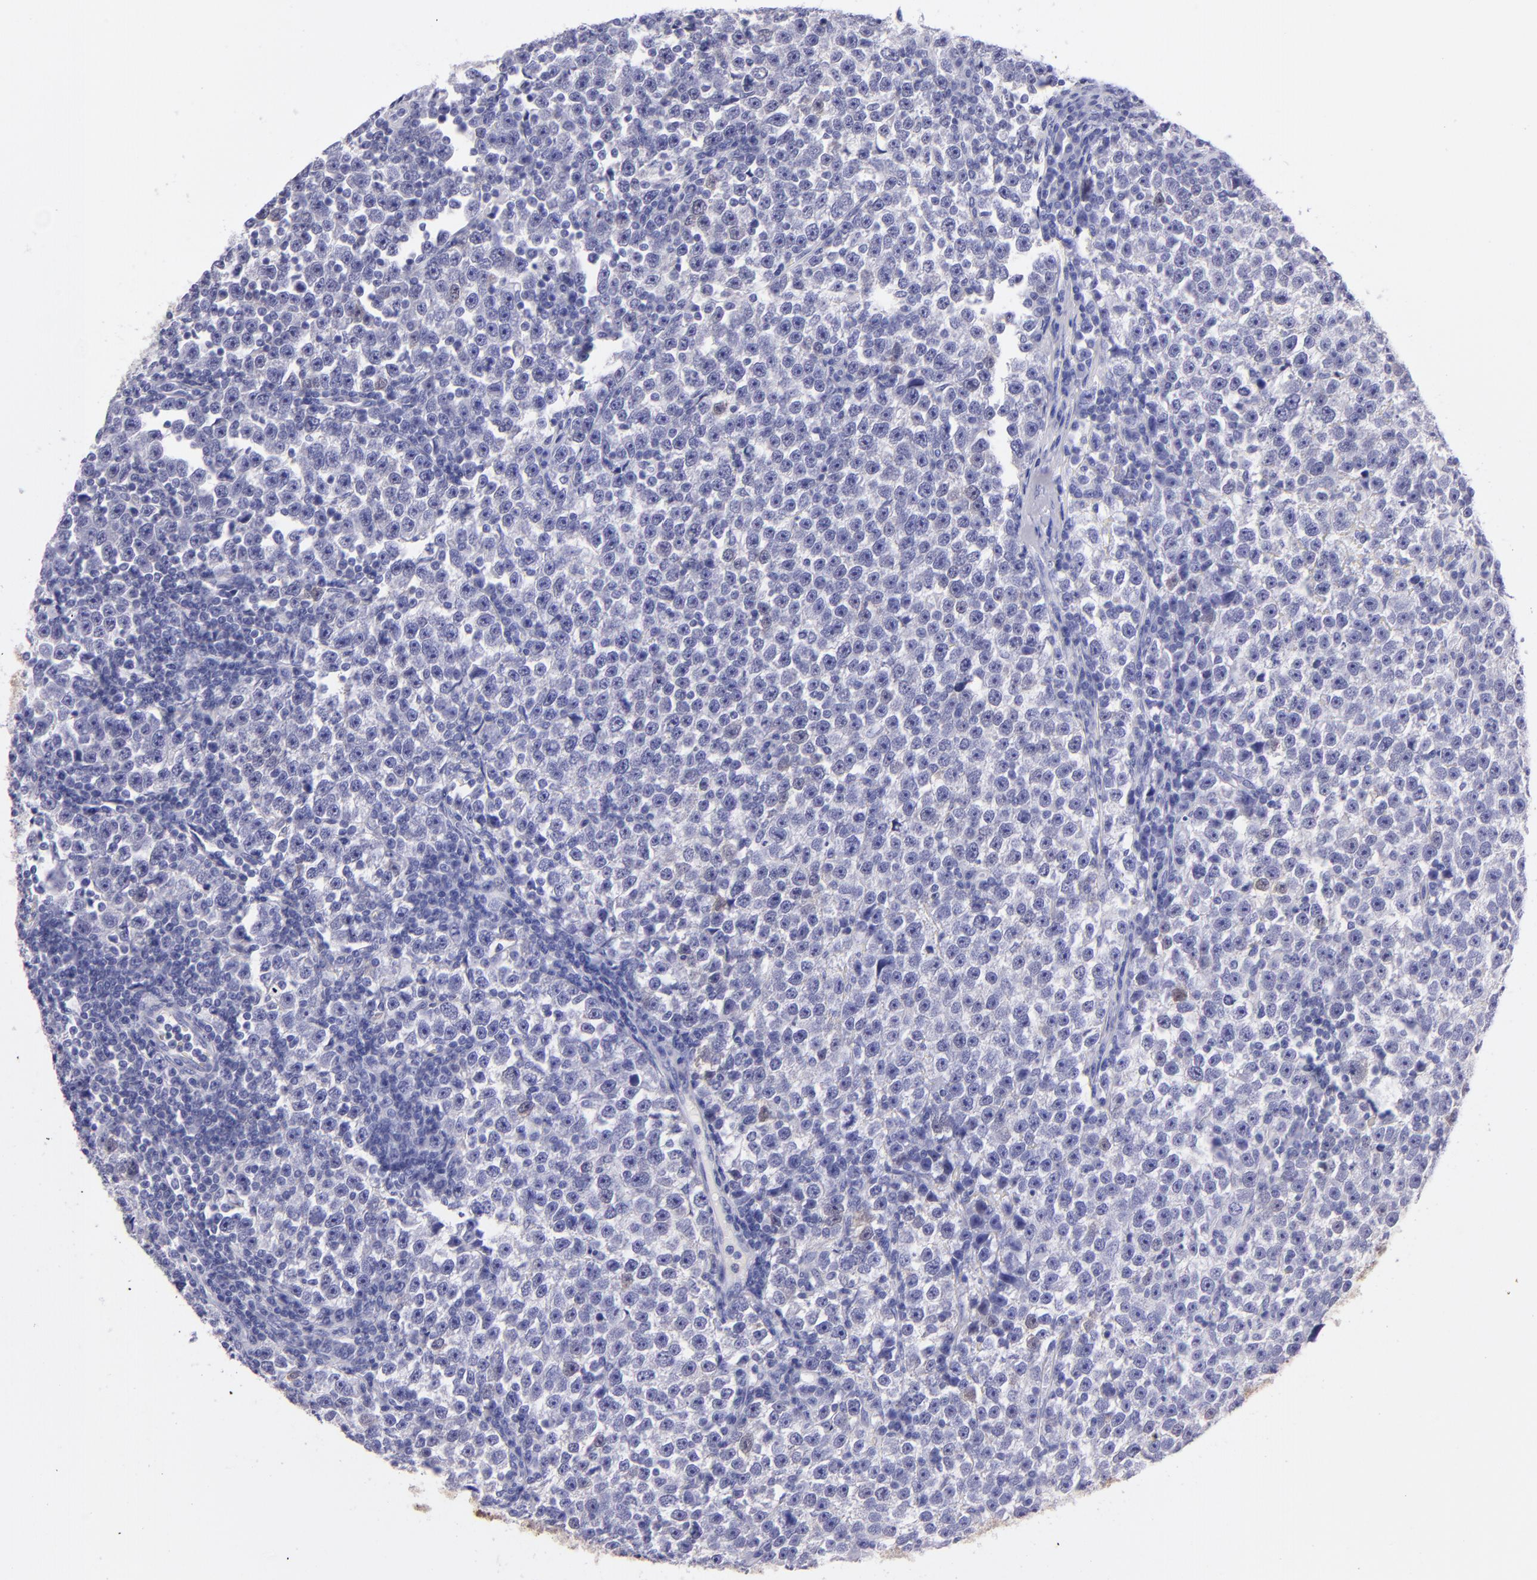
{"staining": {"intensity": "negative", "quantity": "none", "location": "none"}, "tissue": "testis cancer", "cell_type": "Tumor cells", "image_type": "cancer", "snomed": [{"axis": "morphology", "description": "Seminoma, NOS"}, {"axis": "topography", "description": "Testis"}], "caption": "DAB immunohistochemical staining of testis cancer shows no significant expression in tumor cells.", "gene": "UCHL1", "patient": {"sex": "male", "age": 43}}